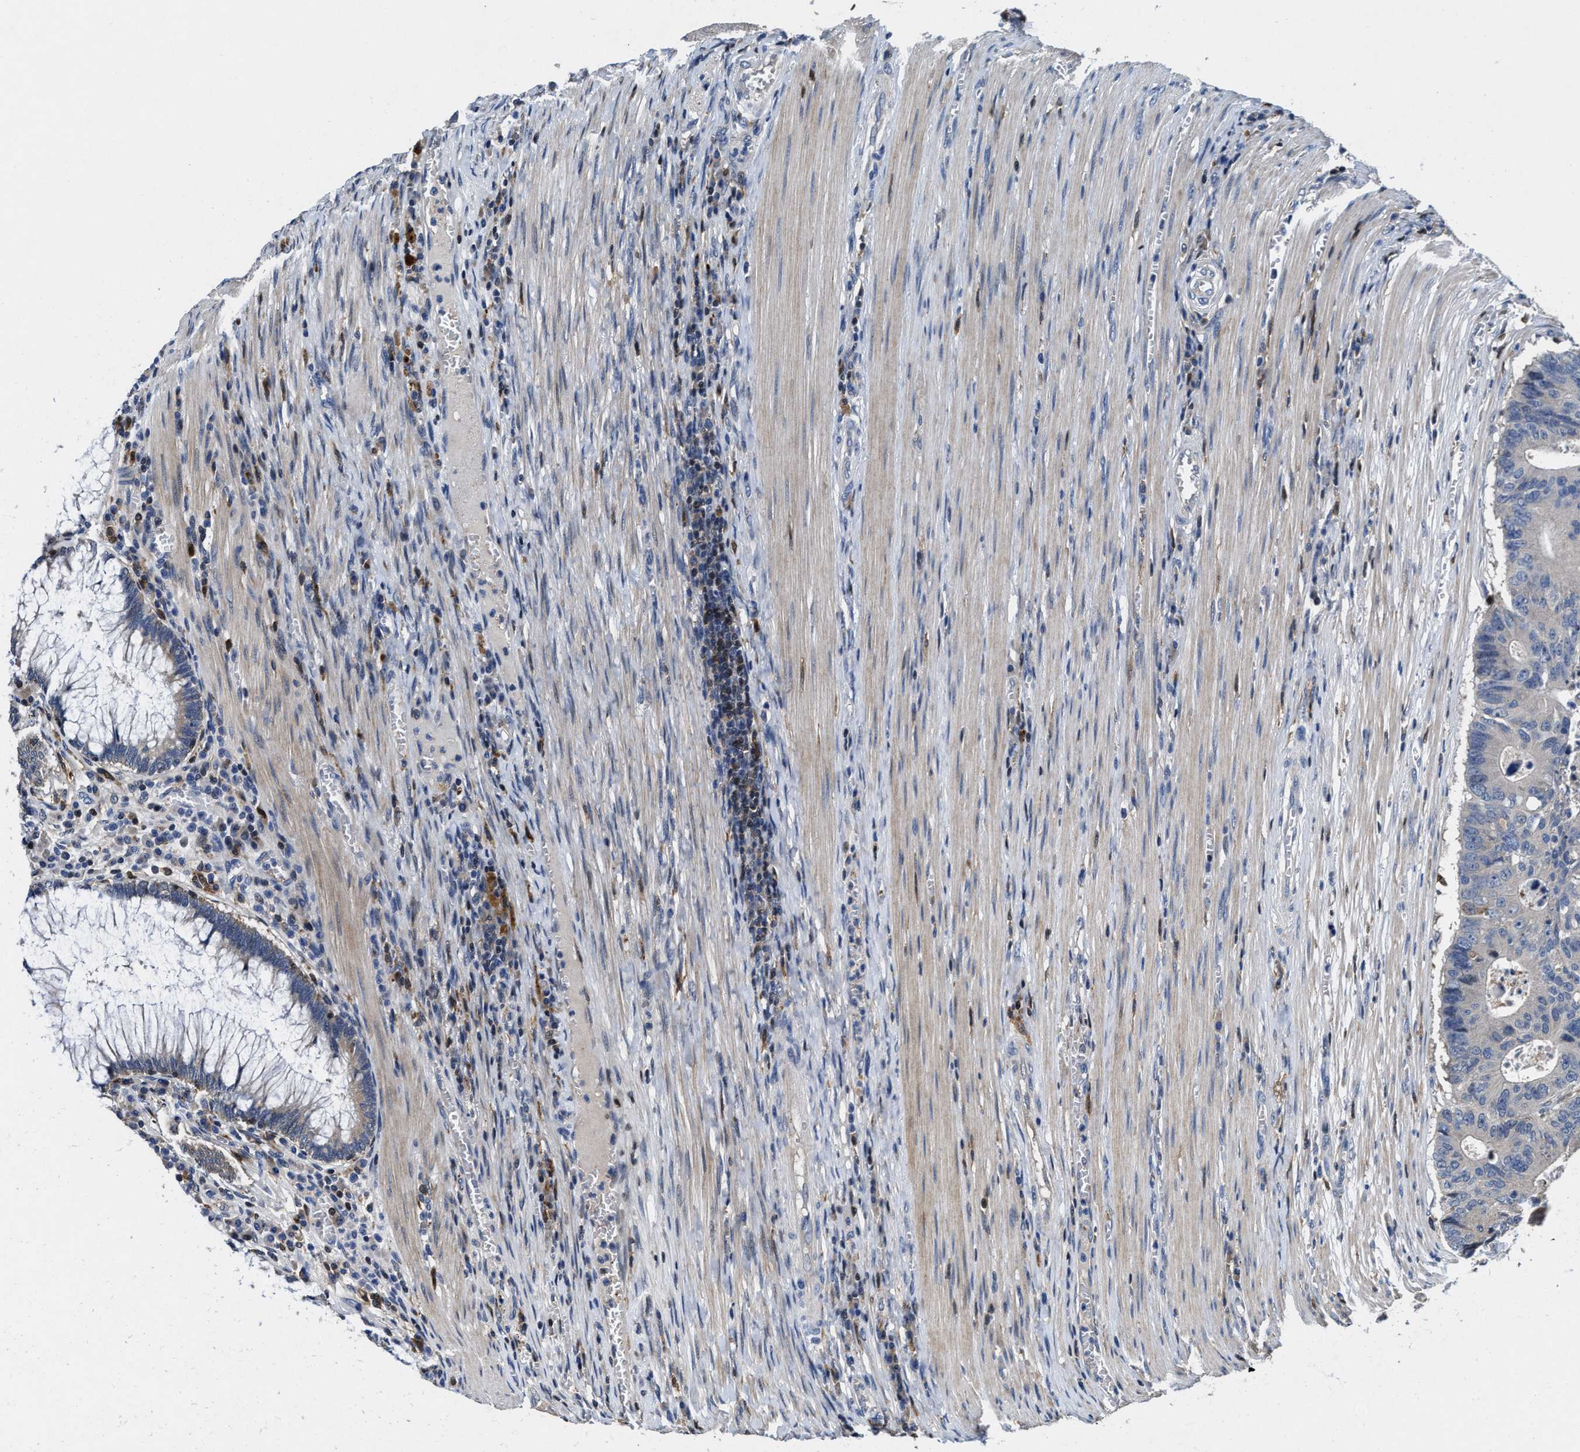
{"staining": {"intensity": "negative", "quantity": "none", "location": "none"}, "tissue": "colorectal cancer", "cell_type": "Tumor cells", "image_type": "cancer", "snomed": [{"axis": "morphology", "description": "Adenocarcinoma, NOS"}, {"axis": "topography", "description": "Colon"}], "caption": "Colorectal adenocarcinoma was stained to show a protein in brown. There is no significant staining in tumor cells.", "gene": "RGS10", "patient": {"sex": "male", "age": 87}}